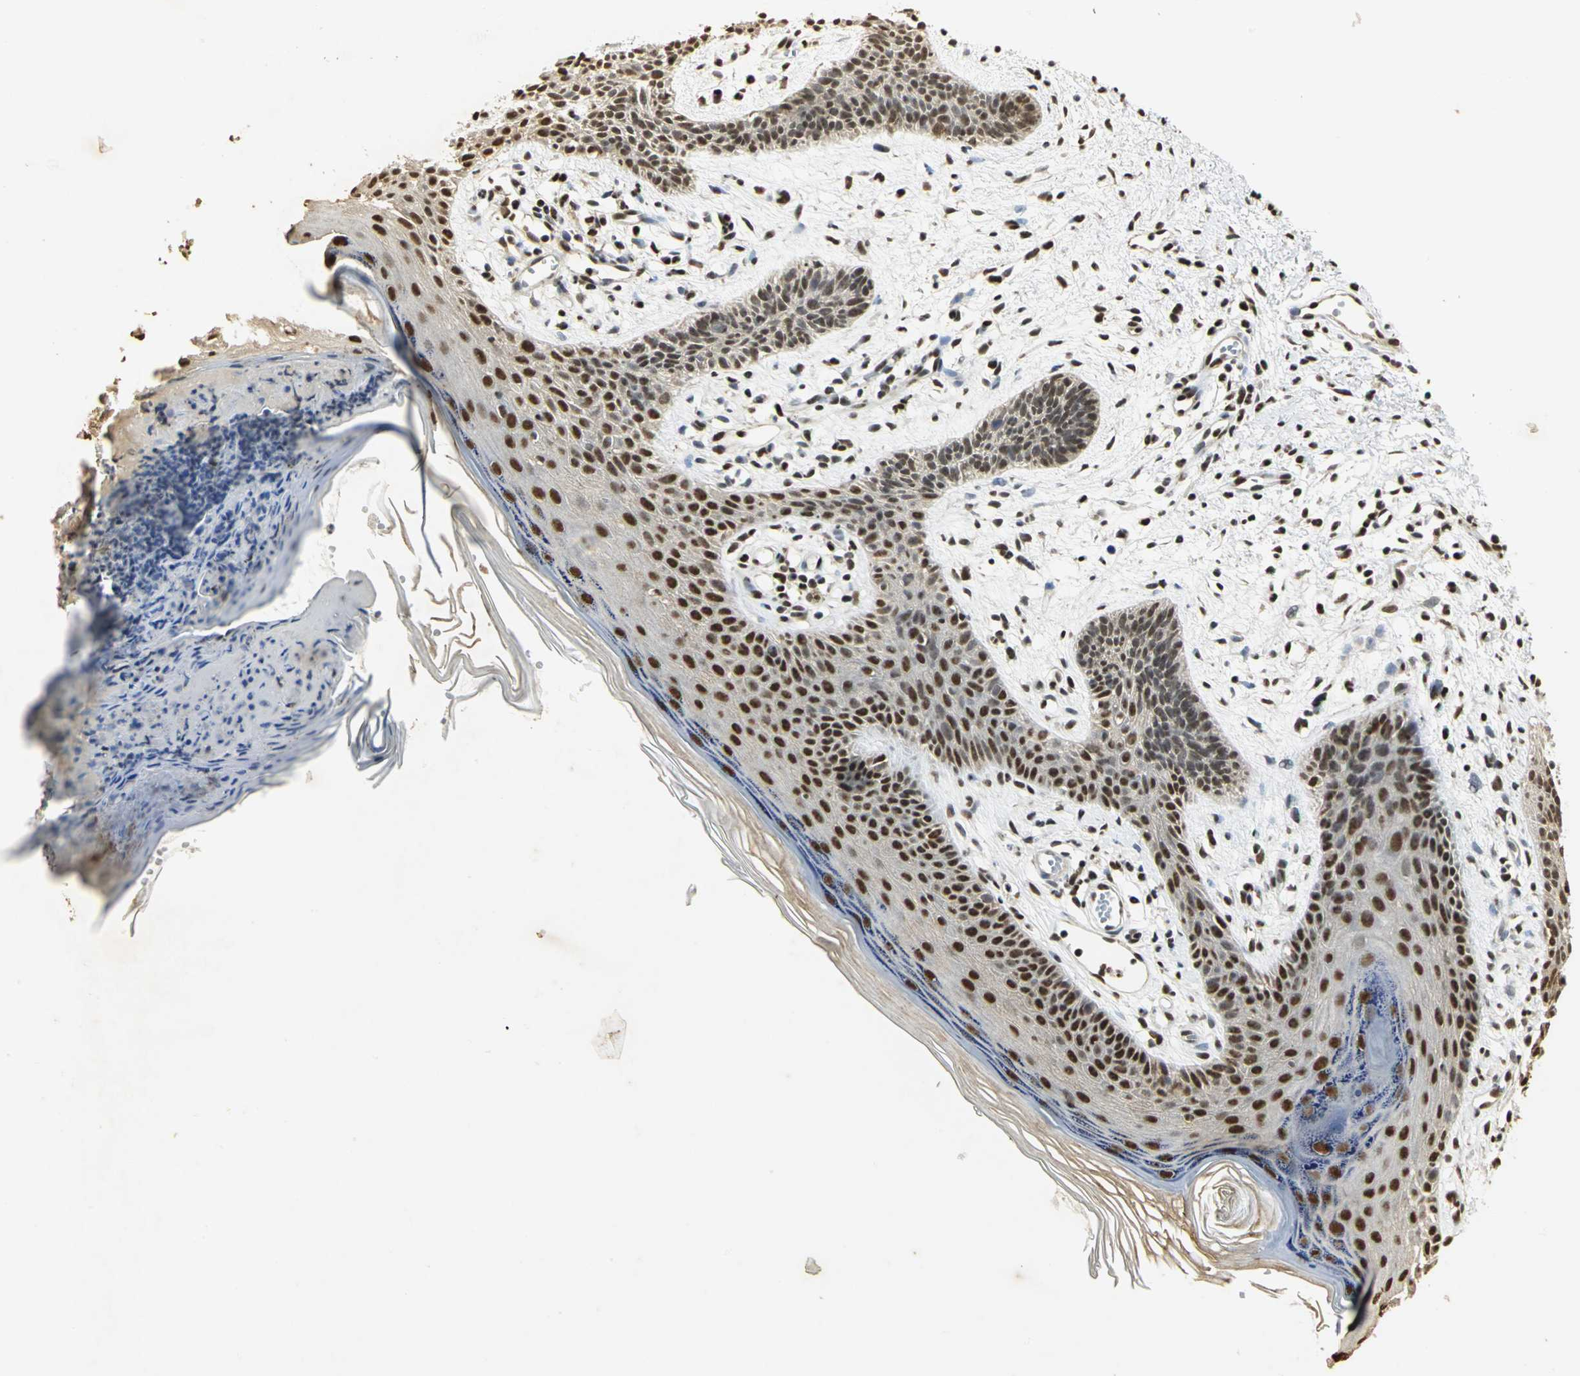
{"staining": {"intensity": "strong", "quantity": ">75%", "location": "cytoplasmic/membranous,nuclear"}, "tissue": "skin cancer", "cell_type": "Tumor cells", "image_type": "cancer", "snomed": [{"axis": "morphology", "description": "Normal tissue, NOS"}, {"axis": "morphology", "description": "Basal cell carcinoma"}, {"axis": "topography", "description": "Skin"}], "caption": "Strong cytoplasmic/membranous and nuclear protein positivity is seen in about >75% of tumor cells in basal cell carcinoma (skin). (Brightfield microscopy of DAB IHC at high magnification).", "gene": "SET", "patient": {"sex": "female", "age": 69}}